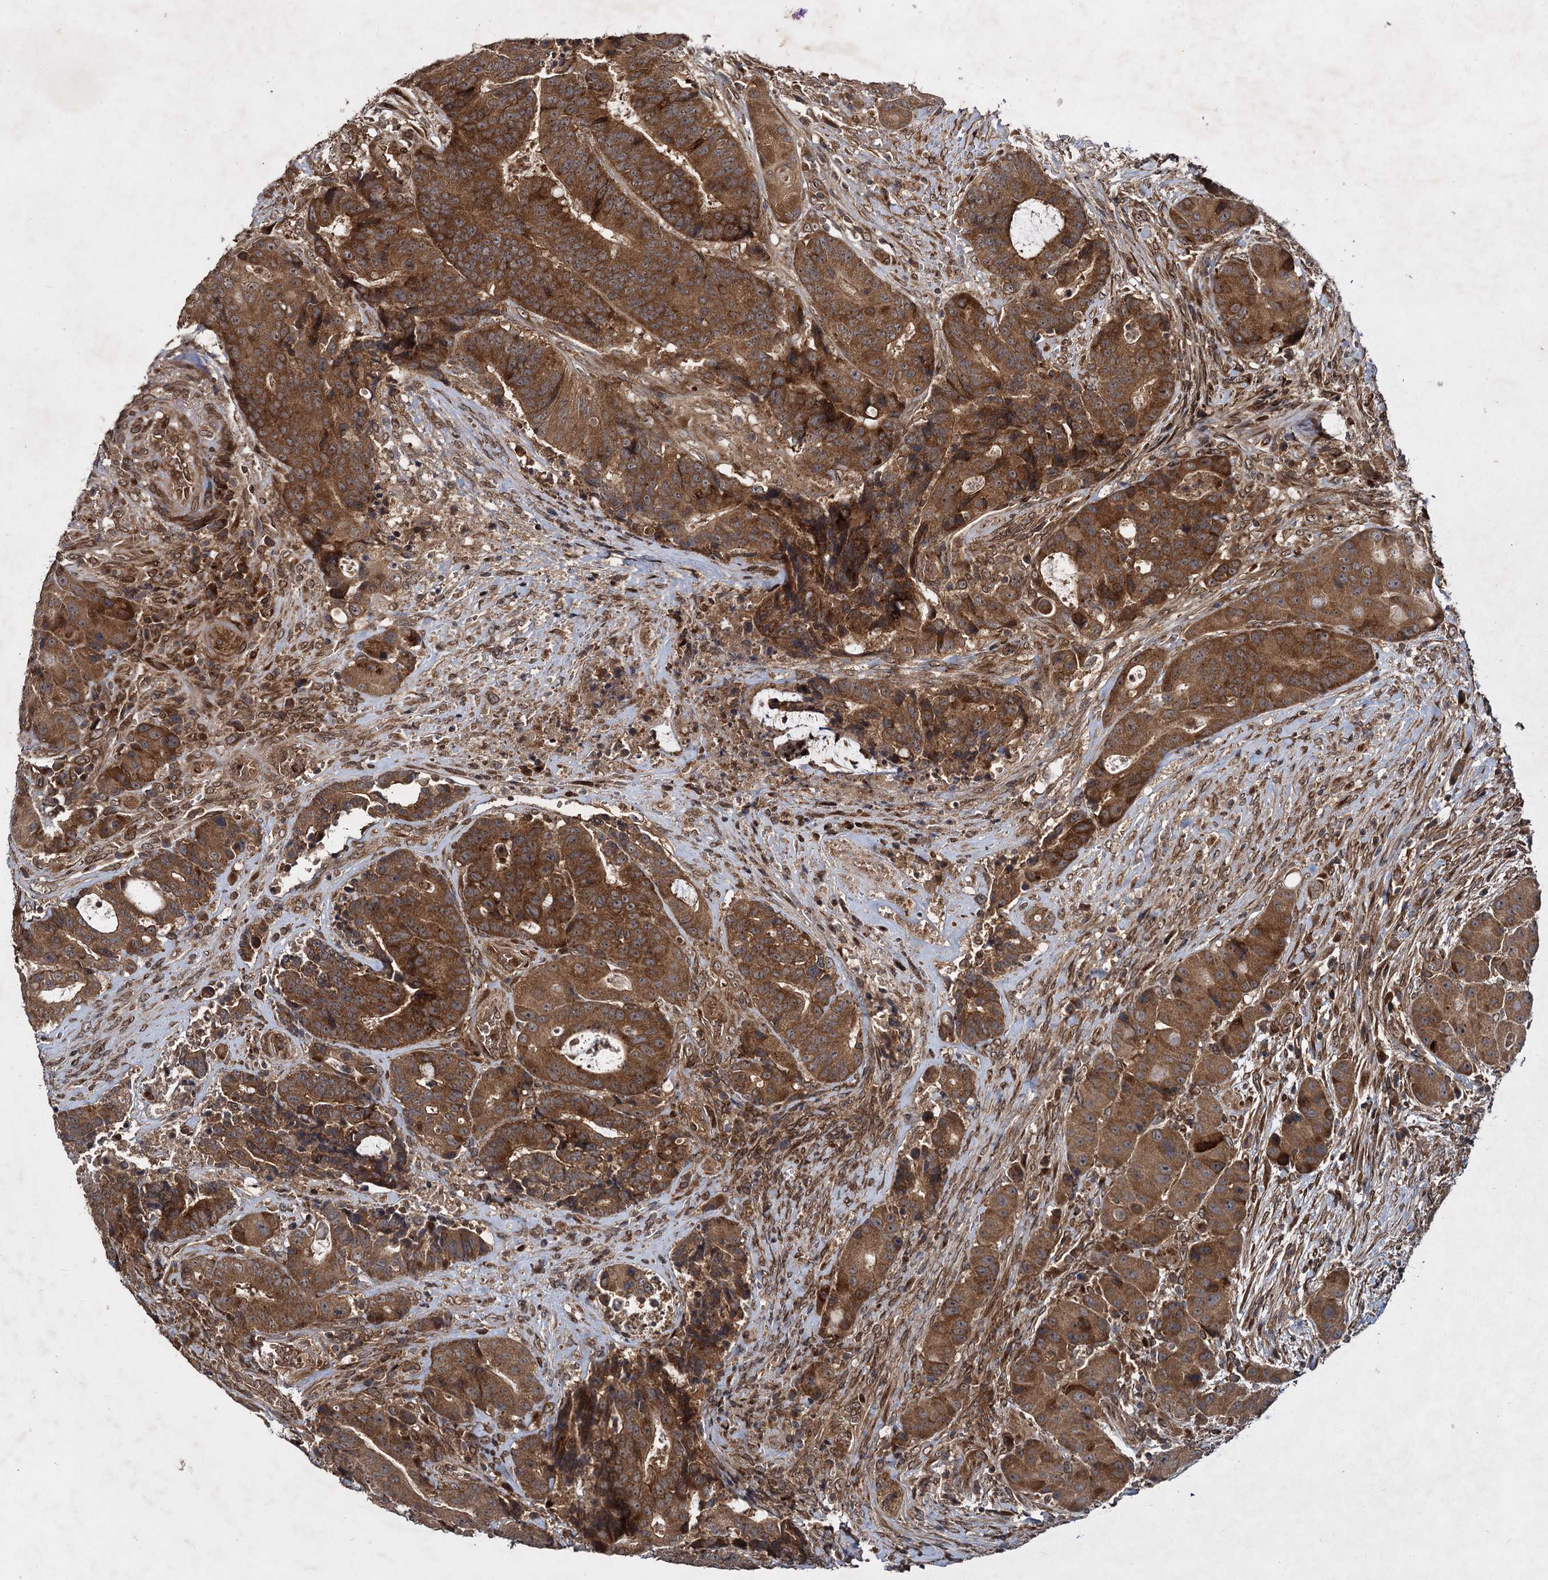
{"staining": {"intensity": "strong", "quantity": ">75%", "location": "cytoplasmic/membranous"}, "tissue": "colorectal cancer", "cell_type": "Tumor cells", "image_type": "cancer", "snomed": [{"axis": "morphology", "description": "Adenocarcinoma, NOS"}, {"axis": "topography", "description": "Rectum"}], "caption": "Tumor cells show high levels of strong cytoplasmic/membranous positivity in about >75% of cells in colorectal adenocarcinoma.", "gene": "DCP1B", "patient": {"sex": "male", "age": 69}}